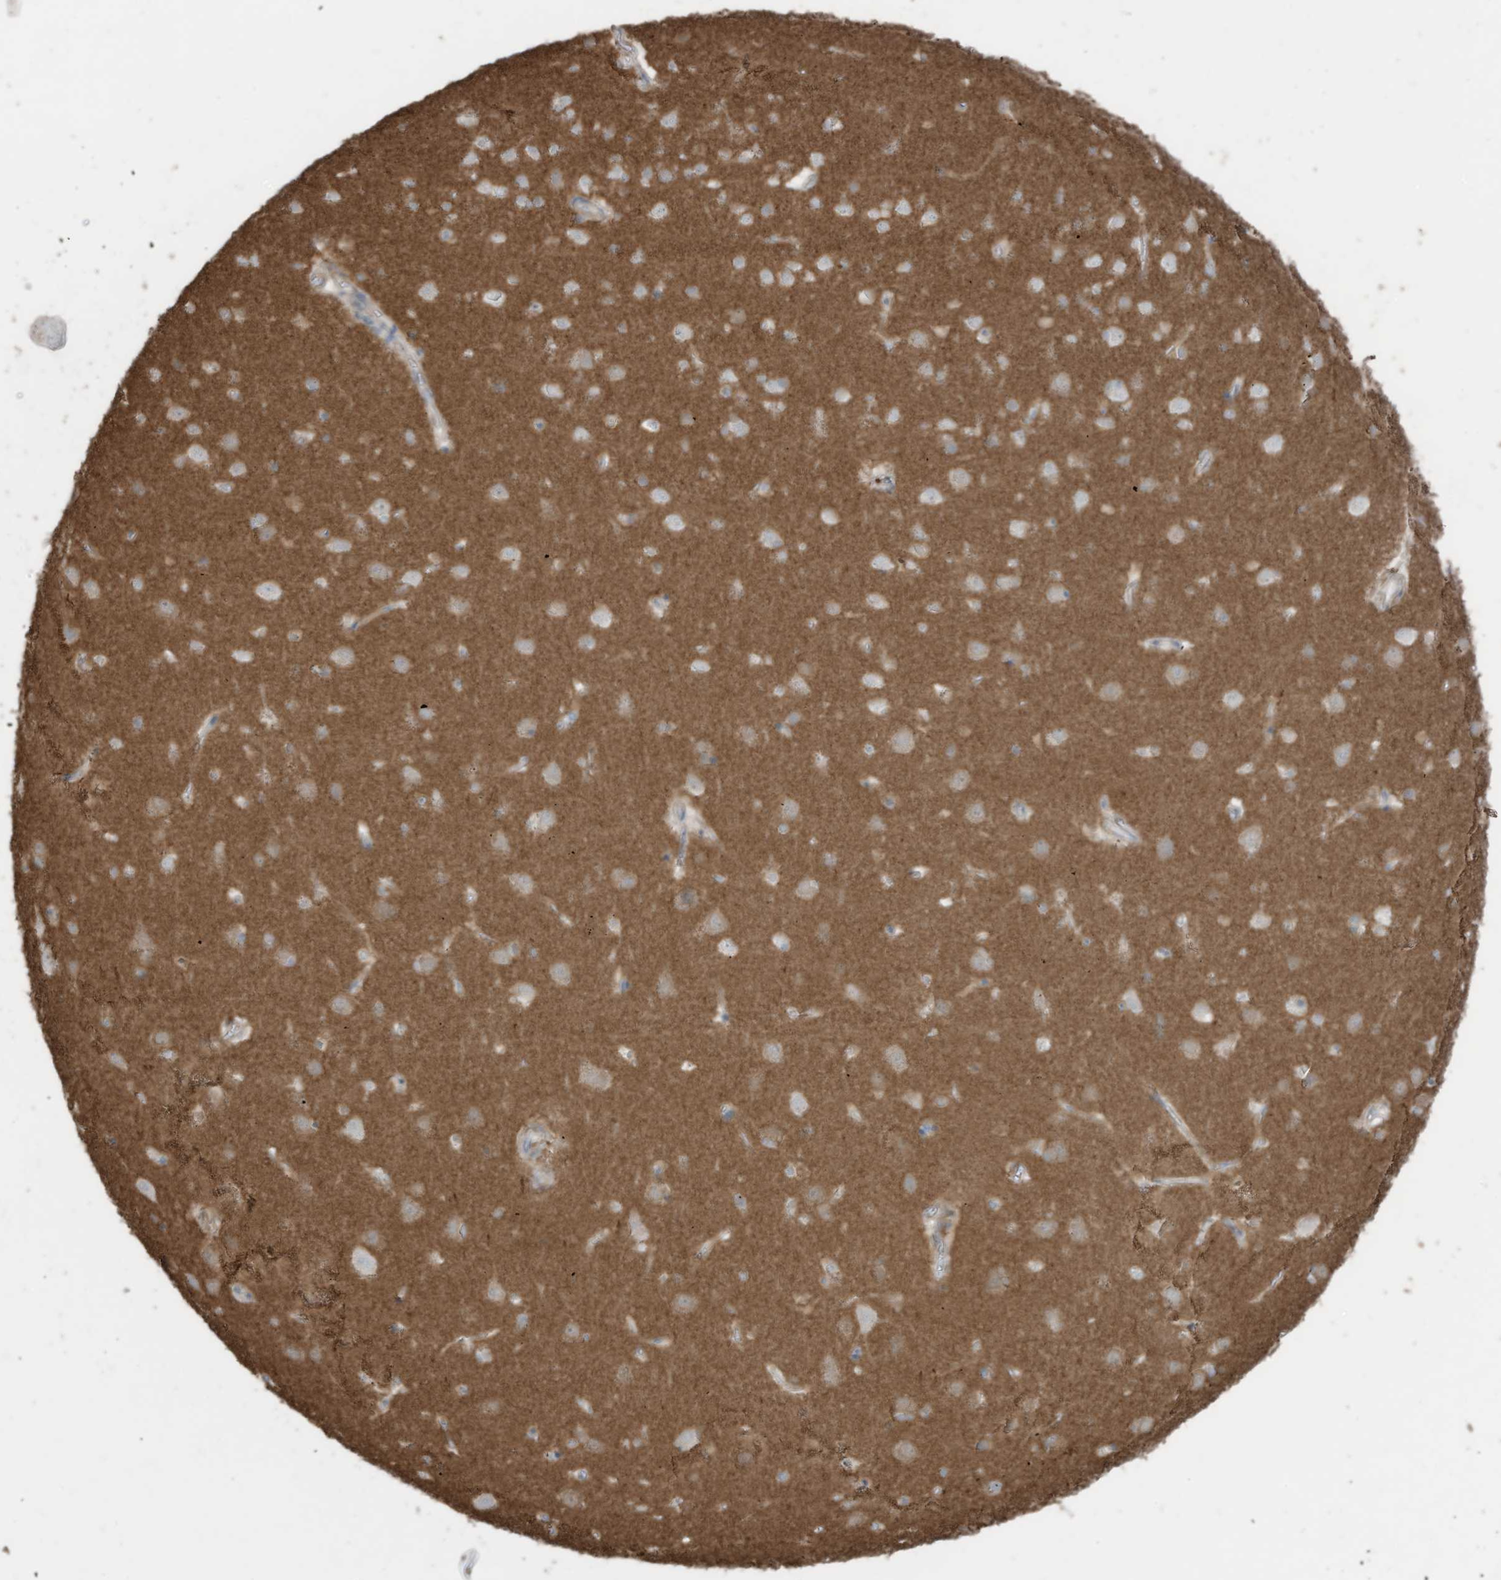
{"staining": {"intensity": "negative", "quantity": "none", "location": "none"}, "tissue": "cerebral cortex", "cell_type": "Endothelial cells", "image_type": "normal", "snomed": [{"axis": "morphology", "description": "Normal tissue, NOS"}, {"axis": "topography", "description": "Cerebral cortex"}], "caption": "Immunohistochemistry photomicrograph of unremarkable cerebral cortex: human cerebral cortex stained with DAB demonstrates no significant protein positivity in endothelial cells. (DAB (3,3'-diaminobenzidine) immunohistochemistry, high magnification).", "gene": "SLC17A7", "patient": {"sex": "male", "age": 54}}